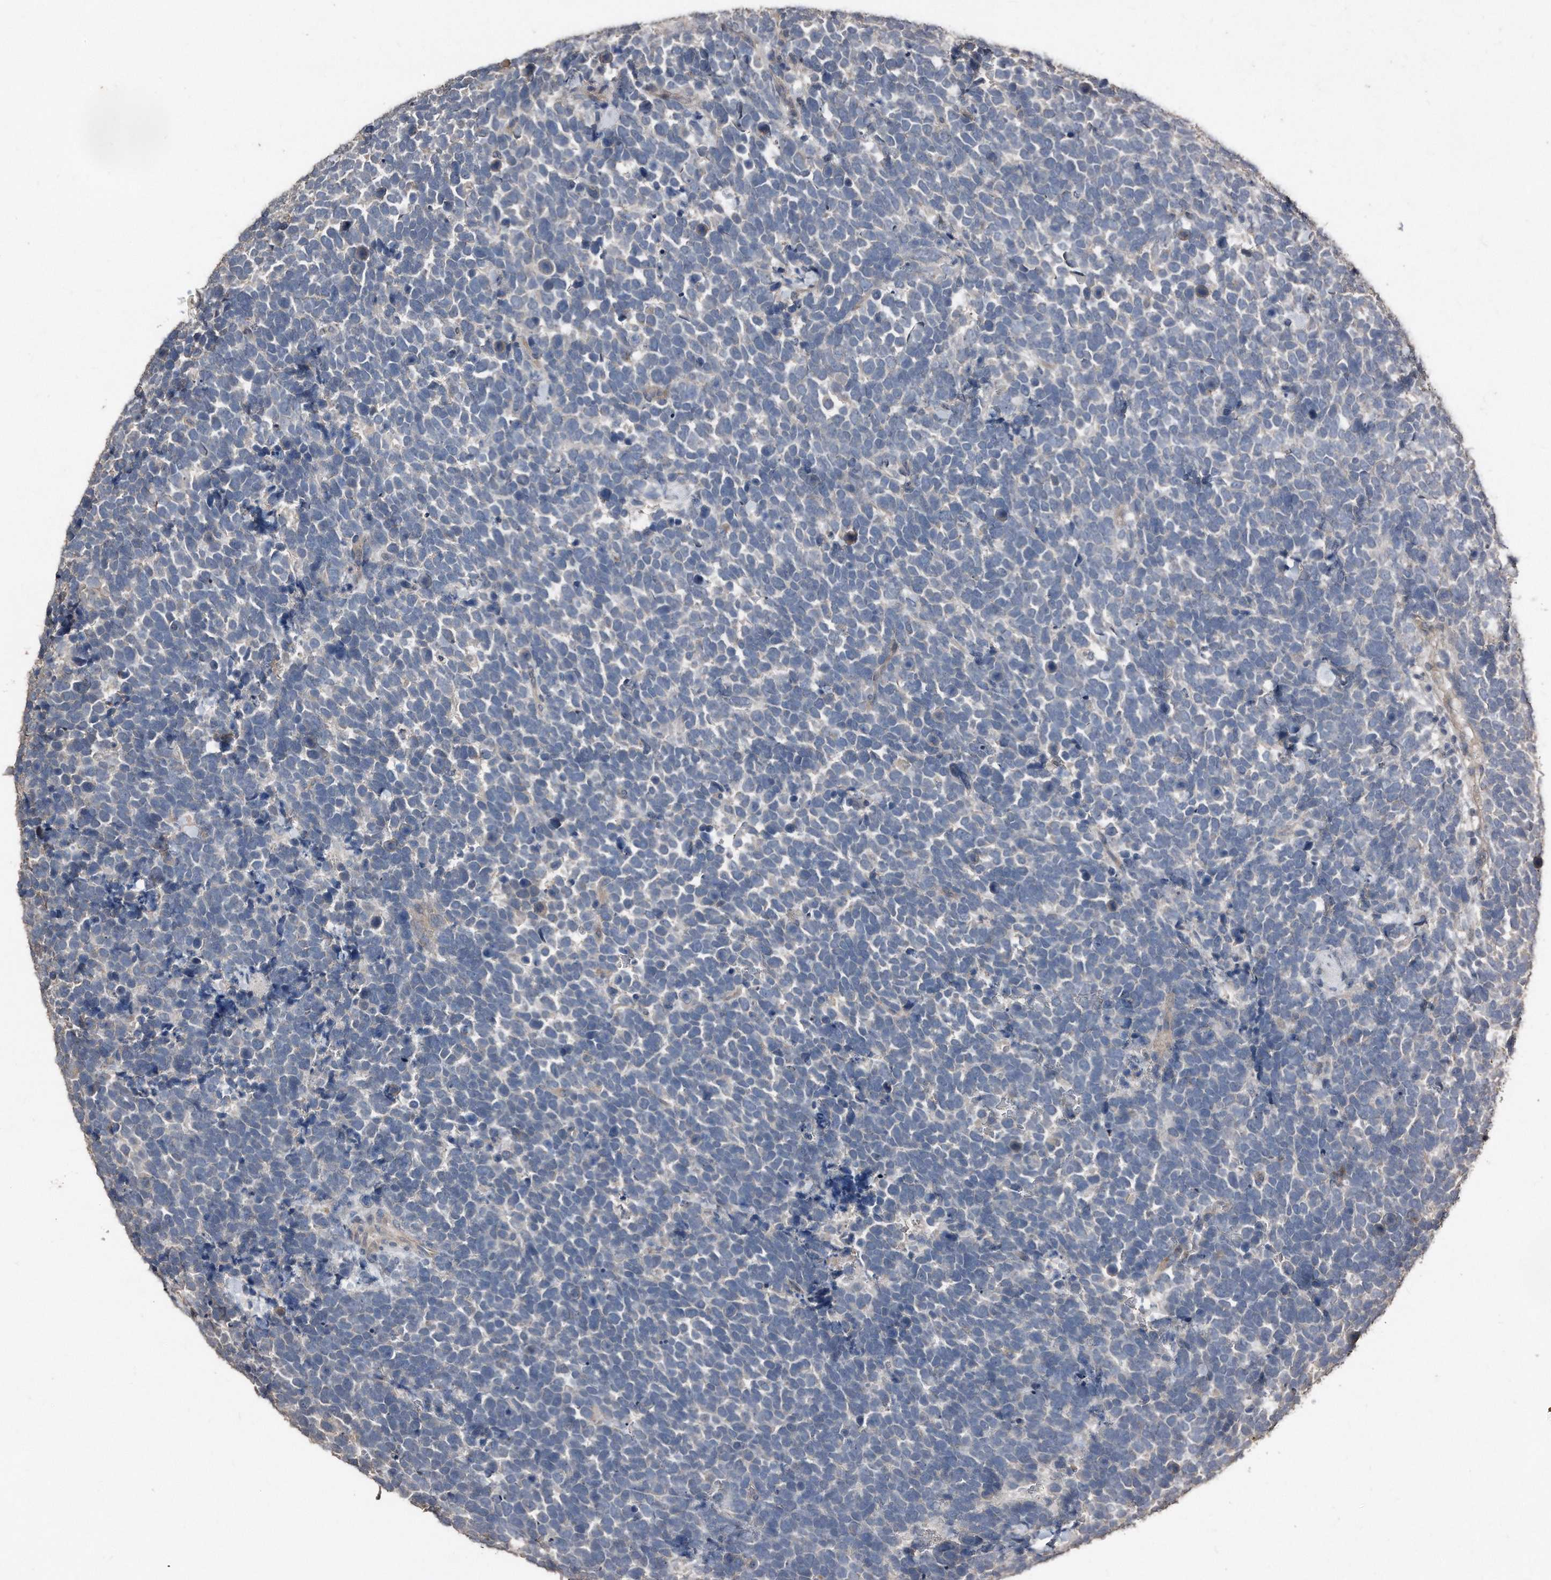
{"staining": {"intensity": "negative", "quantity": "none", "location": "none"}, "tissue": "urothelial cancer", "cell_type": "Tumor cells", "image_type": "cancer", "snomed": [{"axis": "morphology", "description": "Urothelial carcinoma, High grade"}, {"axis": "topography", "description": "Urinary bladder"}], "caption": "Urothelial cancer was stained to show a protein in brown. There is no significant expression in tumor cells.", "gene": "ANKRD10", "patient": {"sex": "female", "age": 82}}